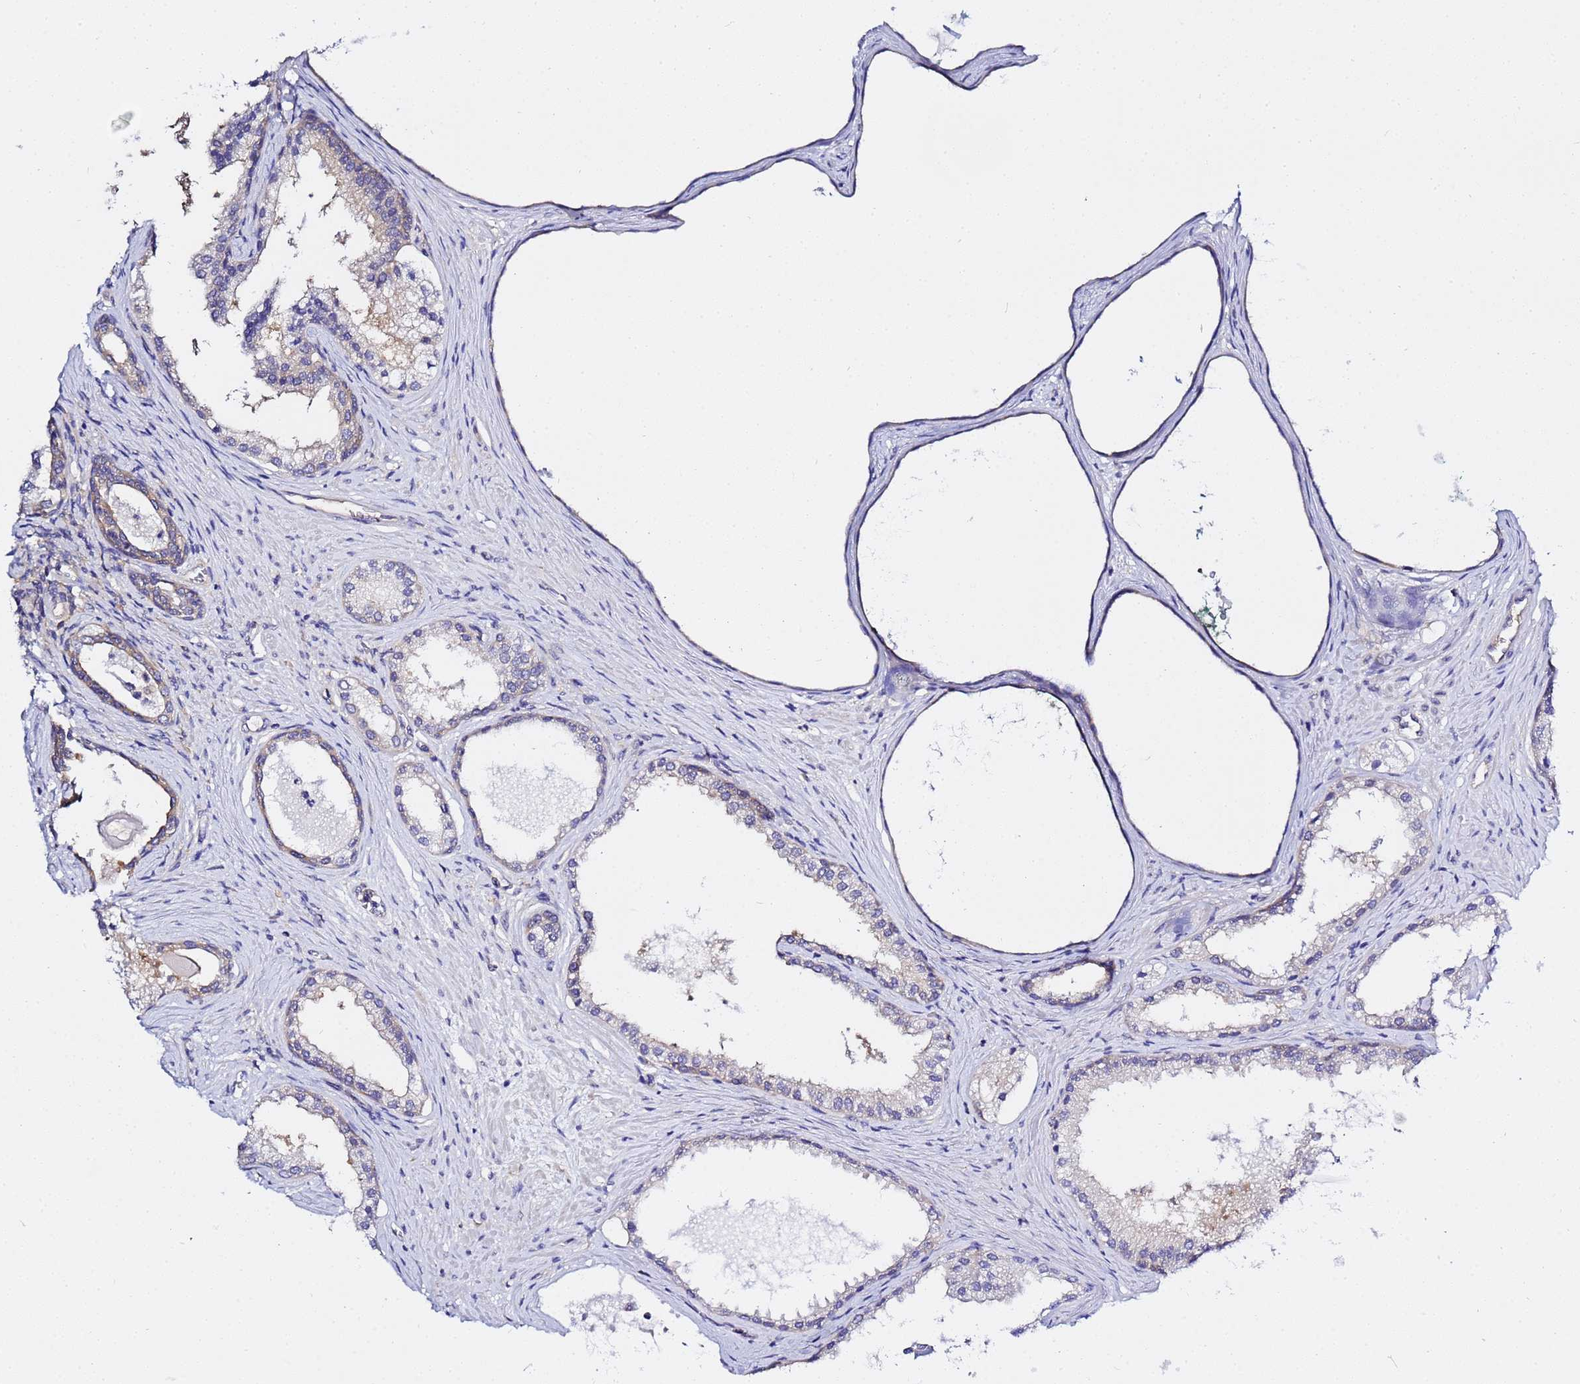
{"staining": {"intensity": "negative", "quantity": "none", "location": "none"}, "tissue": "prostate cancer", "cell_type": "Tumor cells", "image_type": "cancer", "snomed": [{"axis": "morphology", "description": "Adenocarcinoma, Low grade"}, {"axis": "topography", "description": "Prostate"}], "caption": "DAB (3,3'-diaminobenzidine) immunohistochemical staining of human prostate cancer (adenocarcinoma (low-grade)) reveals no significant positivity in tumor cells.", "gene": "LENG1", "patient": {"sex": "male", "age": 71}}